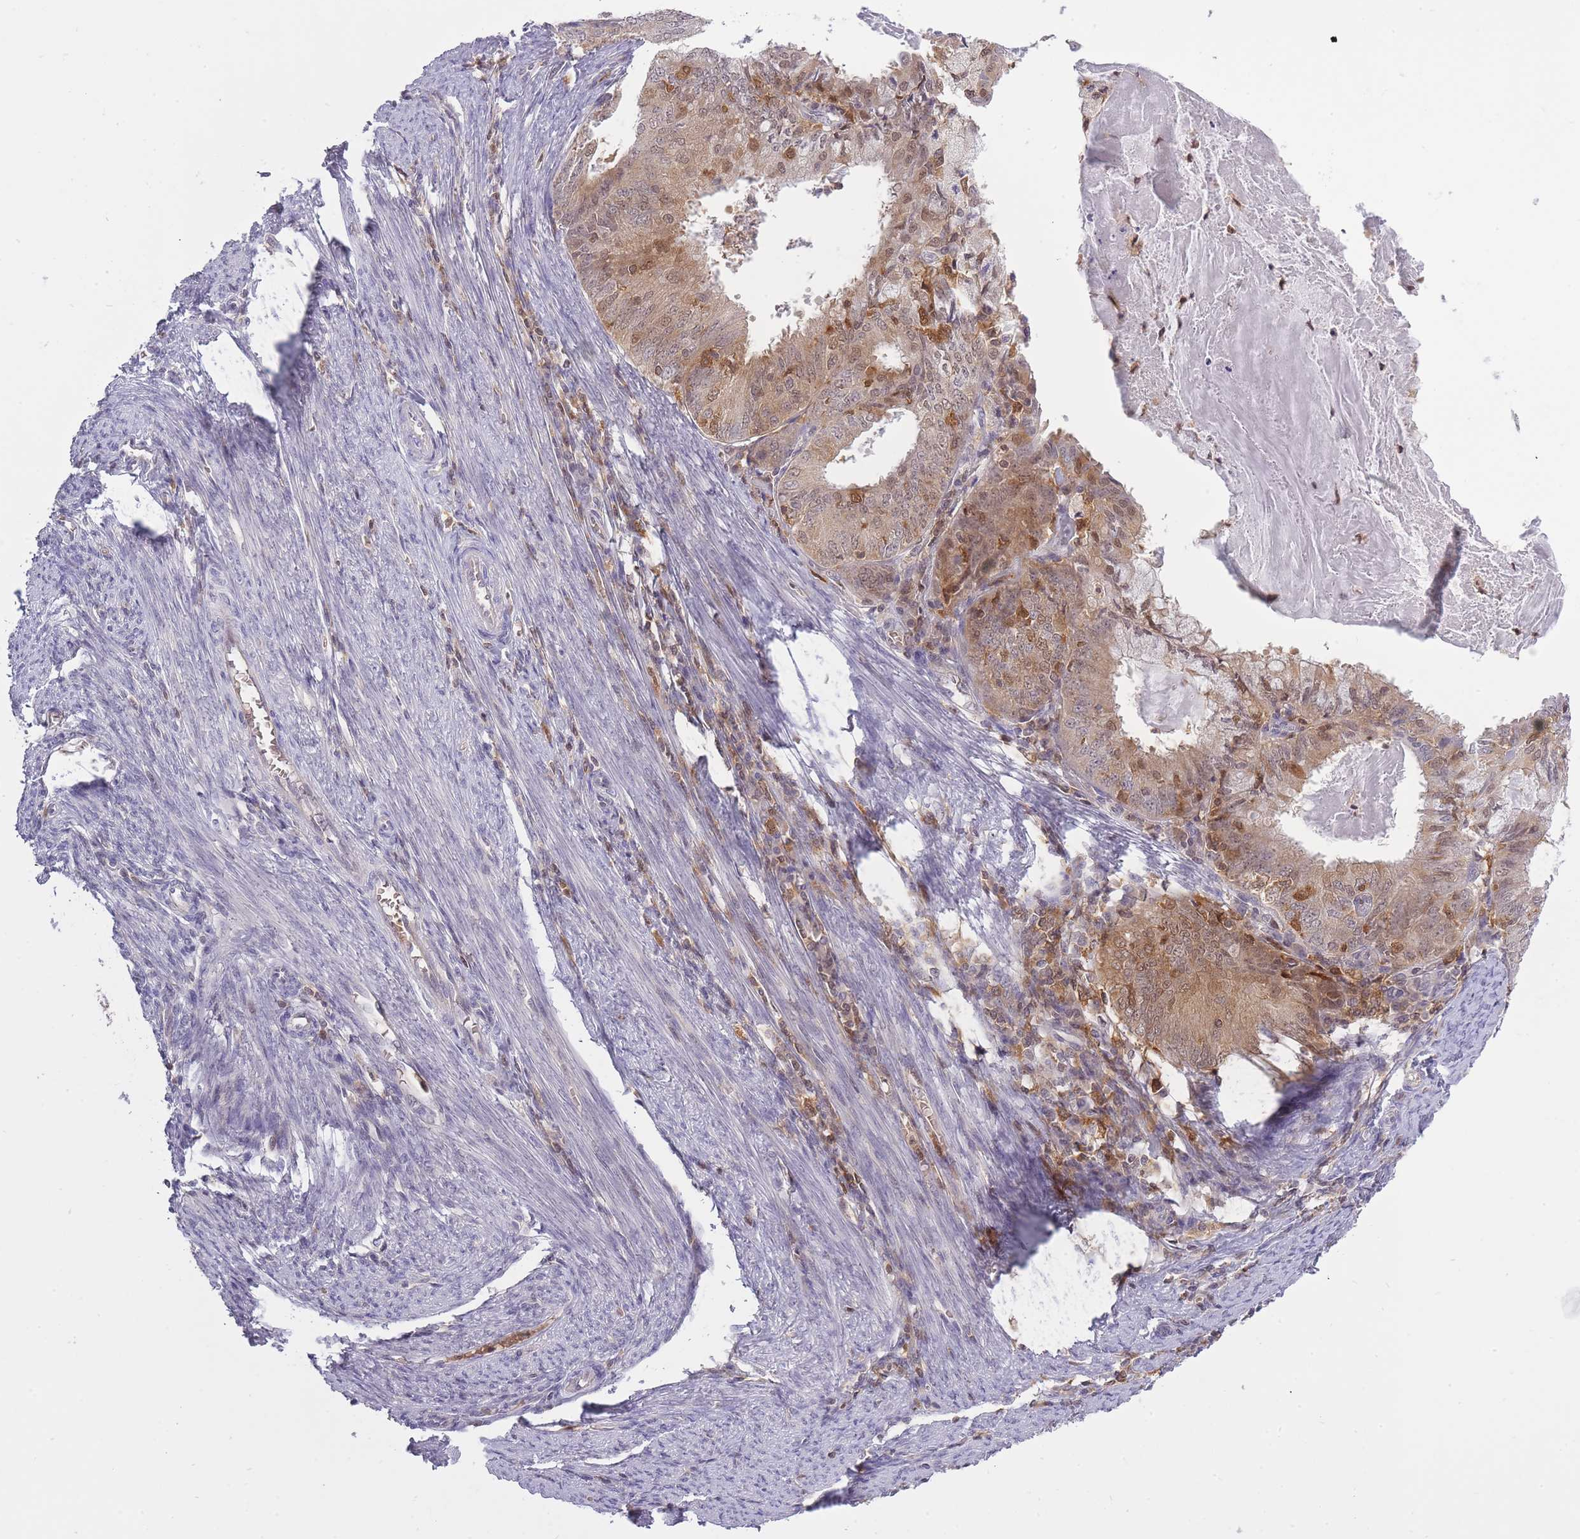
{"staining": {"intensity": "moderate", "quantity": ">75%", "location": "cytoplasmic/membranous"}, "tissue": "endometrial cancer", "cell_type": "Tumor cells", "image_type": "cancer", "snomed": [{"axis": "morphology", "description": "Adenocarcinoma, NOS"}, {"axis": "topography", "description": "Endometrium"}], "caption": "Adenocarcinoma (endometrial) was stained to show a protein in brown. There is medium levels of moderate cytoplasmic/membranous positivity in about >75% of tumor cells.", "gene": "CXorf38", "patient": {"sex": "female", "age": 57}}